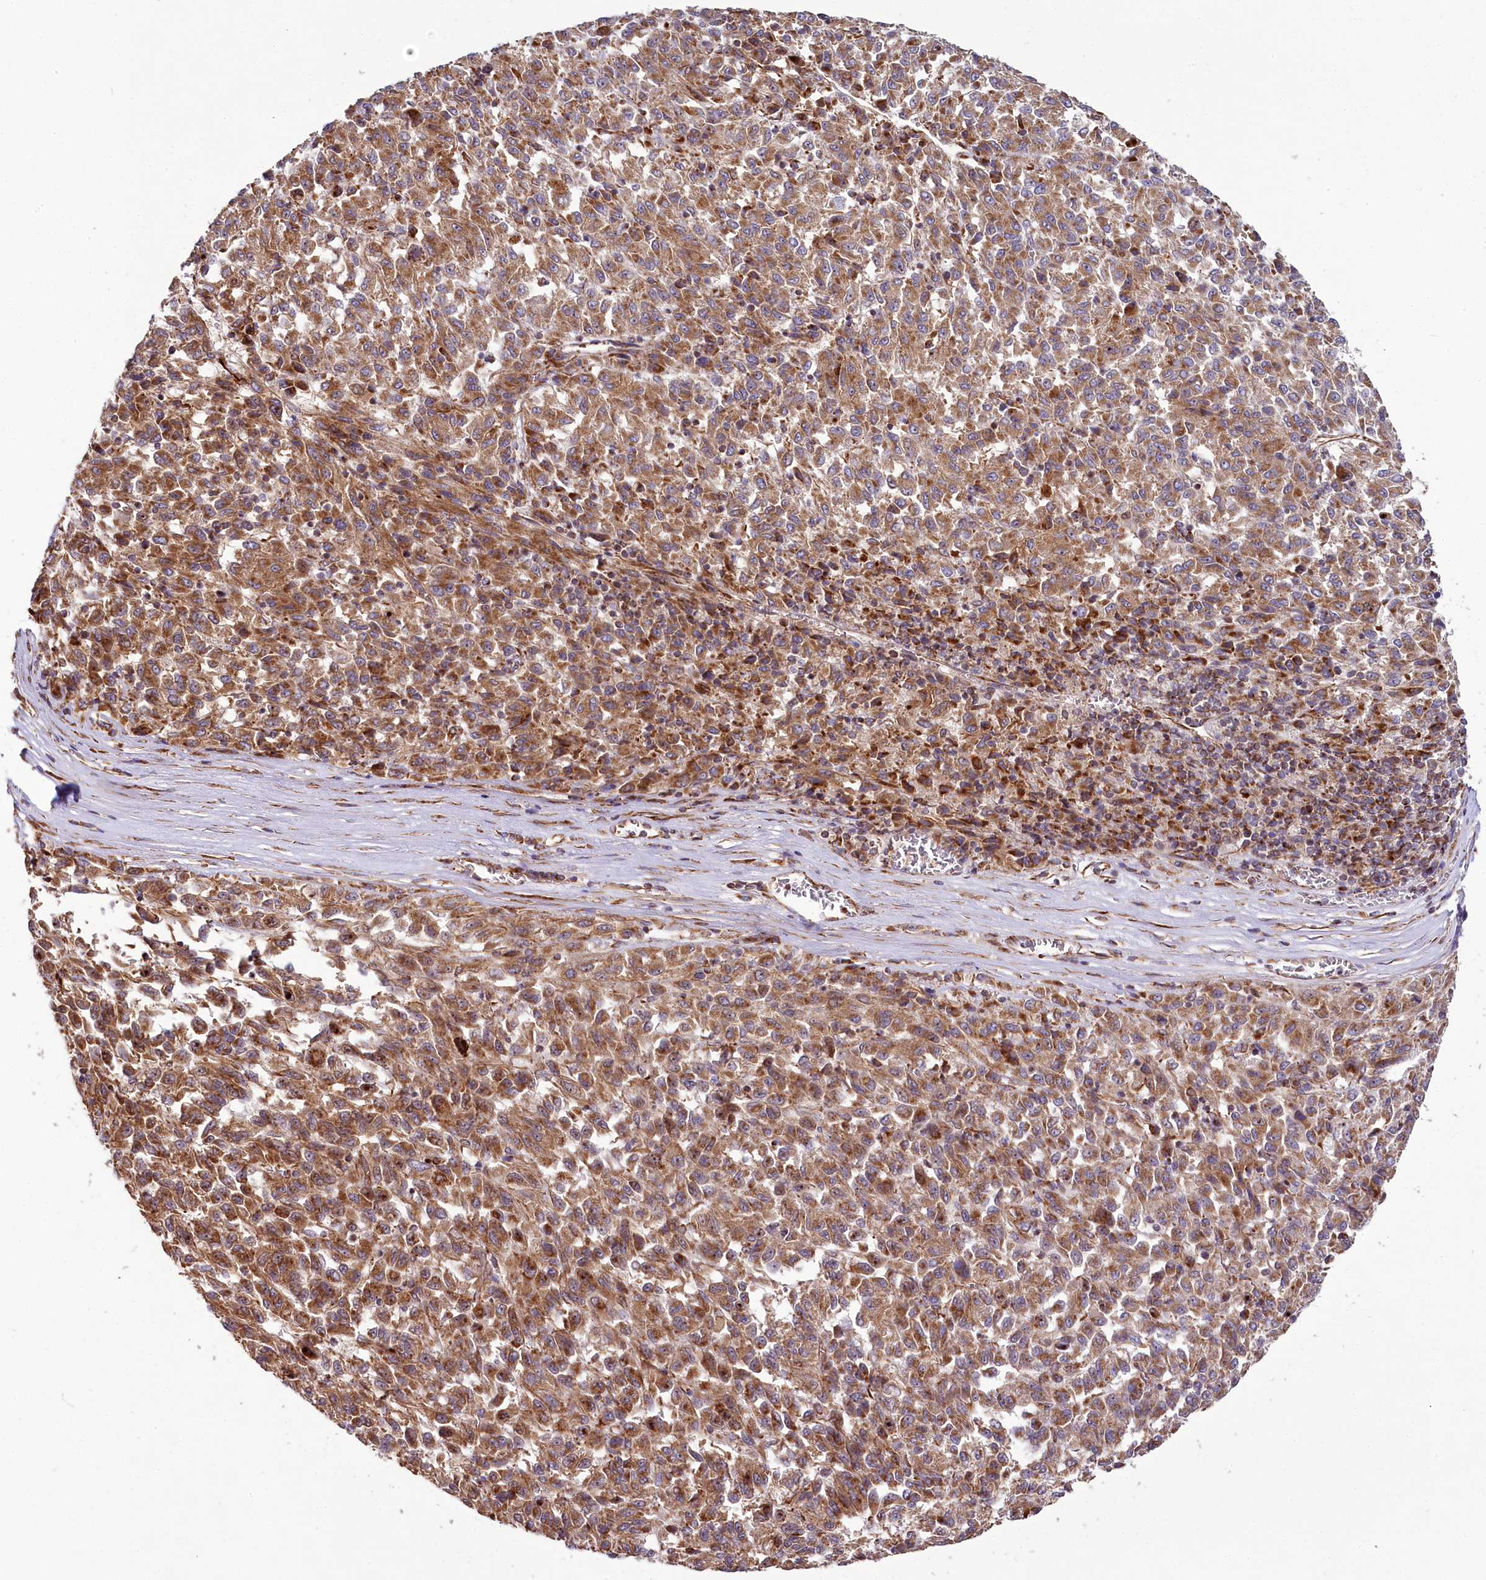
{"staining": {"intensity": "moderate", "quantity": ">75%", "location": "cytoplasmic/membranous"}, "tissue": "melanoma", "cell_type": "Tumor cells", "image_type": "cancer", "snomed": [{"axis": "morphology", "description": "Malignant melanoma, Metastatic site"}, {"axis": "topography", "description": "Lung"}], "caption": "Immunohistochemistry (IHC) (DAB (3,3'-diaminobenzidine)) staining of human melanoma reveals moderate cytoplasmic/membranous protein expression in approximately >75% of tumor cells.", "gene": "THUMPD3", "patient": {"sex": "male", "age": 64}}